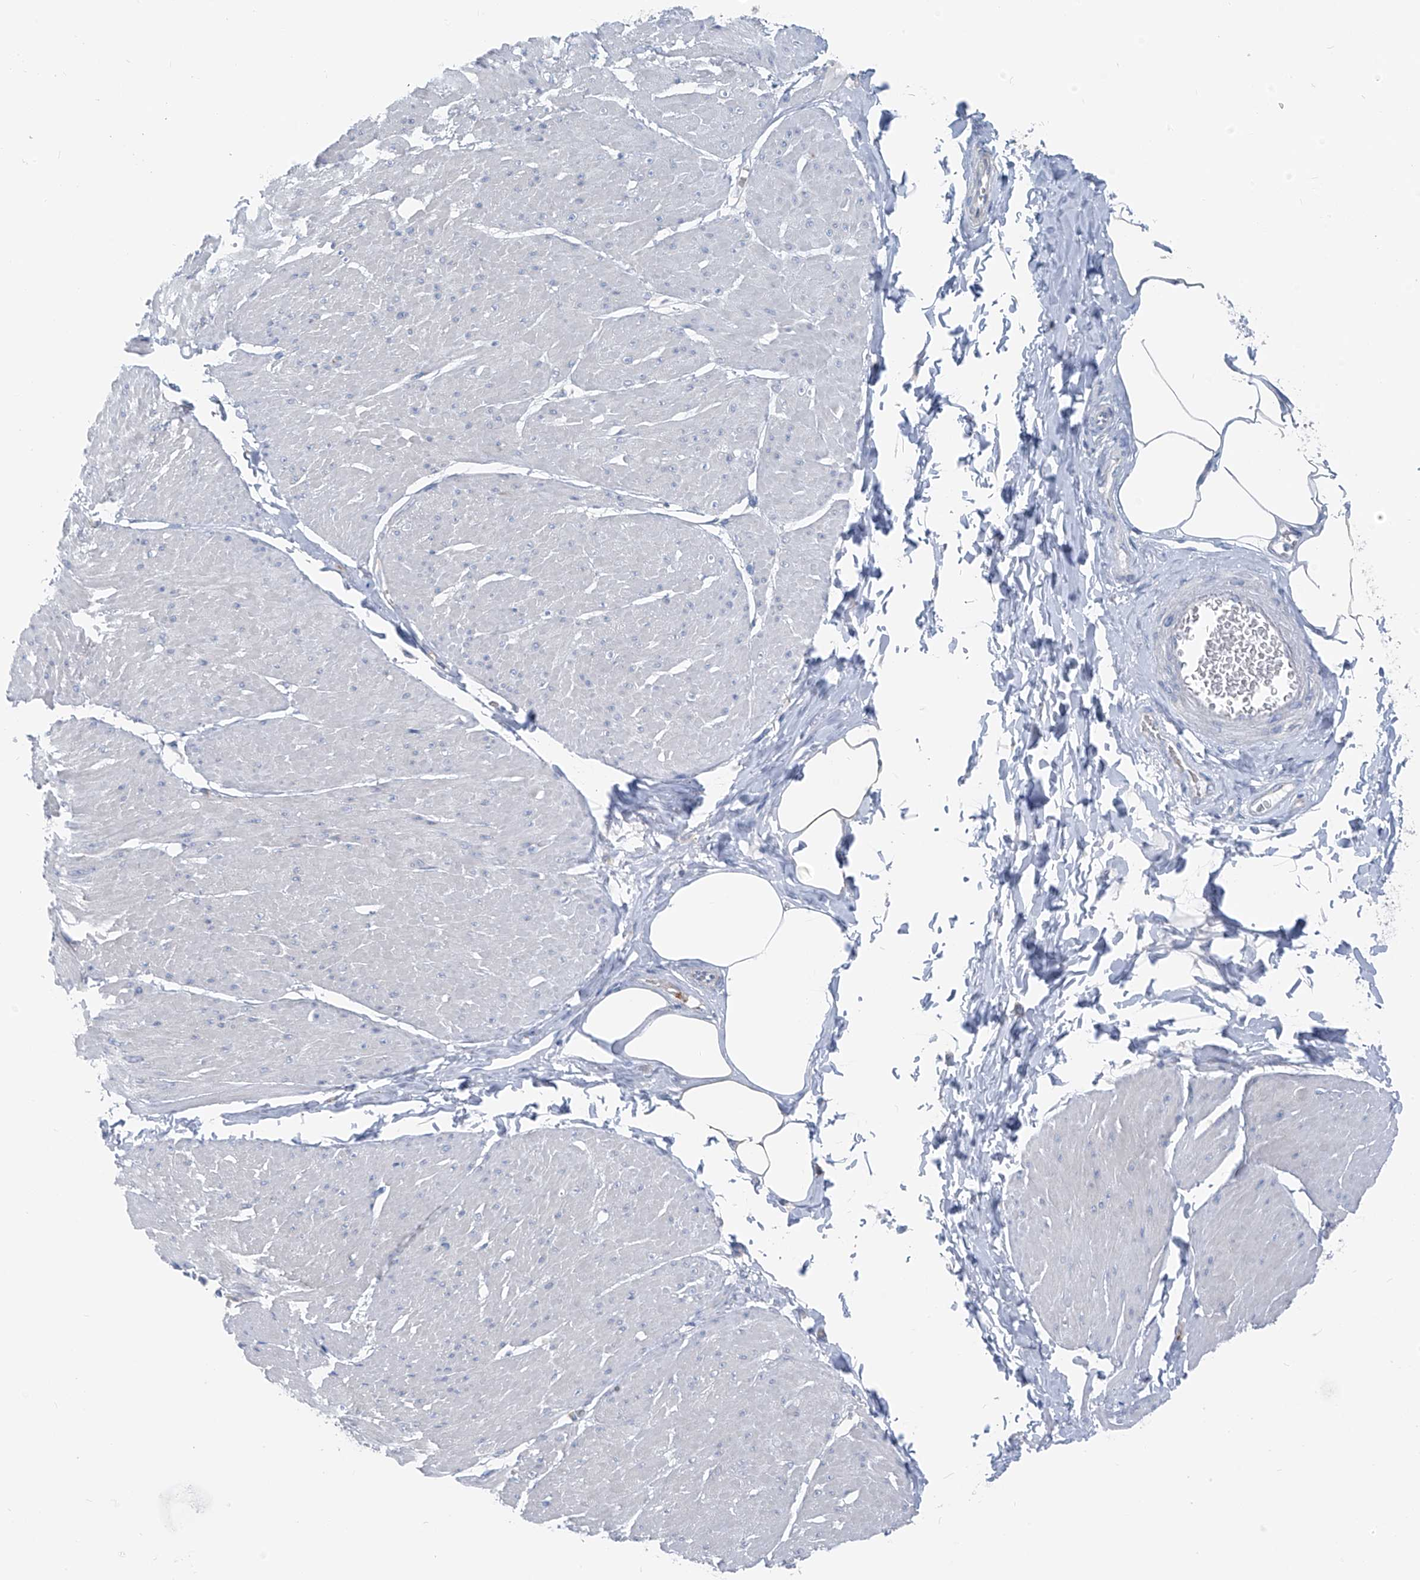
{"staining": {"intensity": "negative", "quantity": "none", "location": "none"}, "tissue": "smooth muscle", "cell_type": "Smooth muscle cells", "image_type": "normal", "snomed": [{"axis": "morphology", "description": "Urothelial carcinoma, High grade"}, {"axis": "topography", "description": "Urinary bladder"}], "caption": "This is an immunohistochemistry micrograph of normal human smooth muscle. There is no positivity in smooth muscle cells.", "gene": "FGD2", "patient": {"sex": "male", "age": 46}}